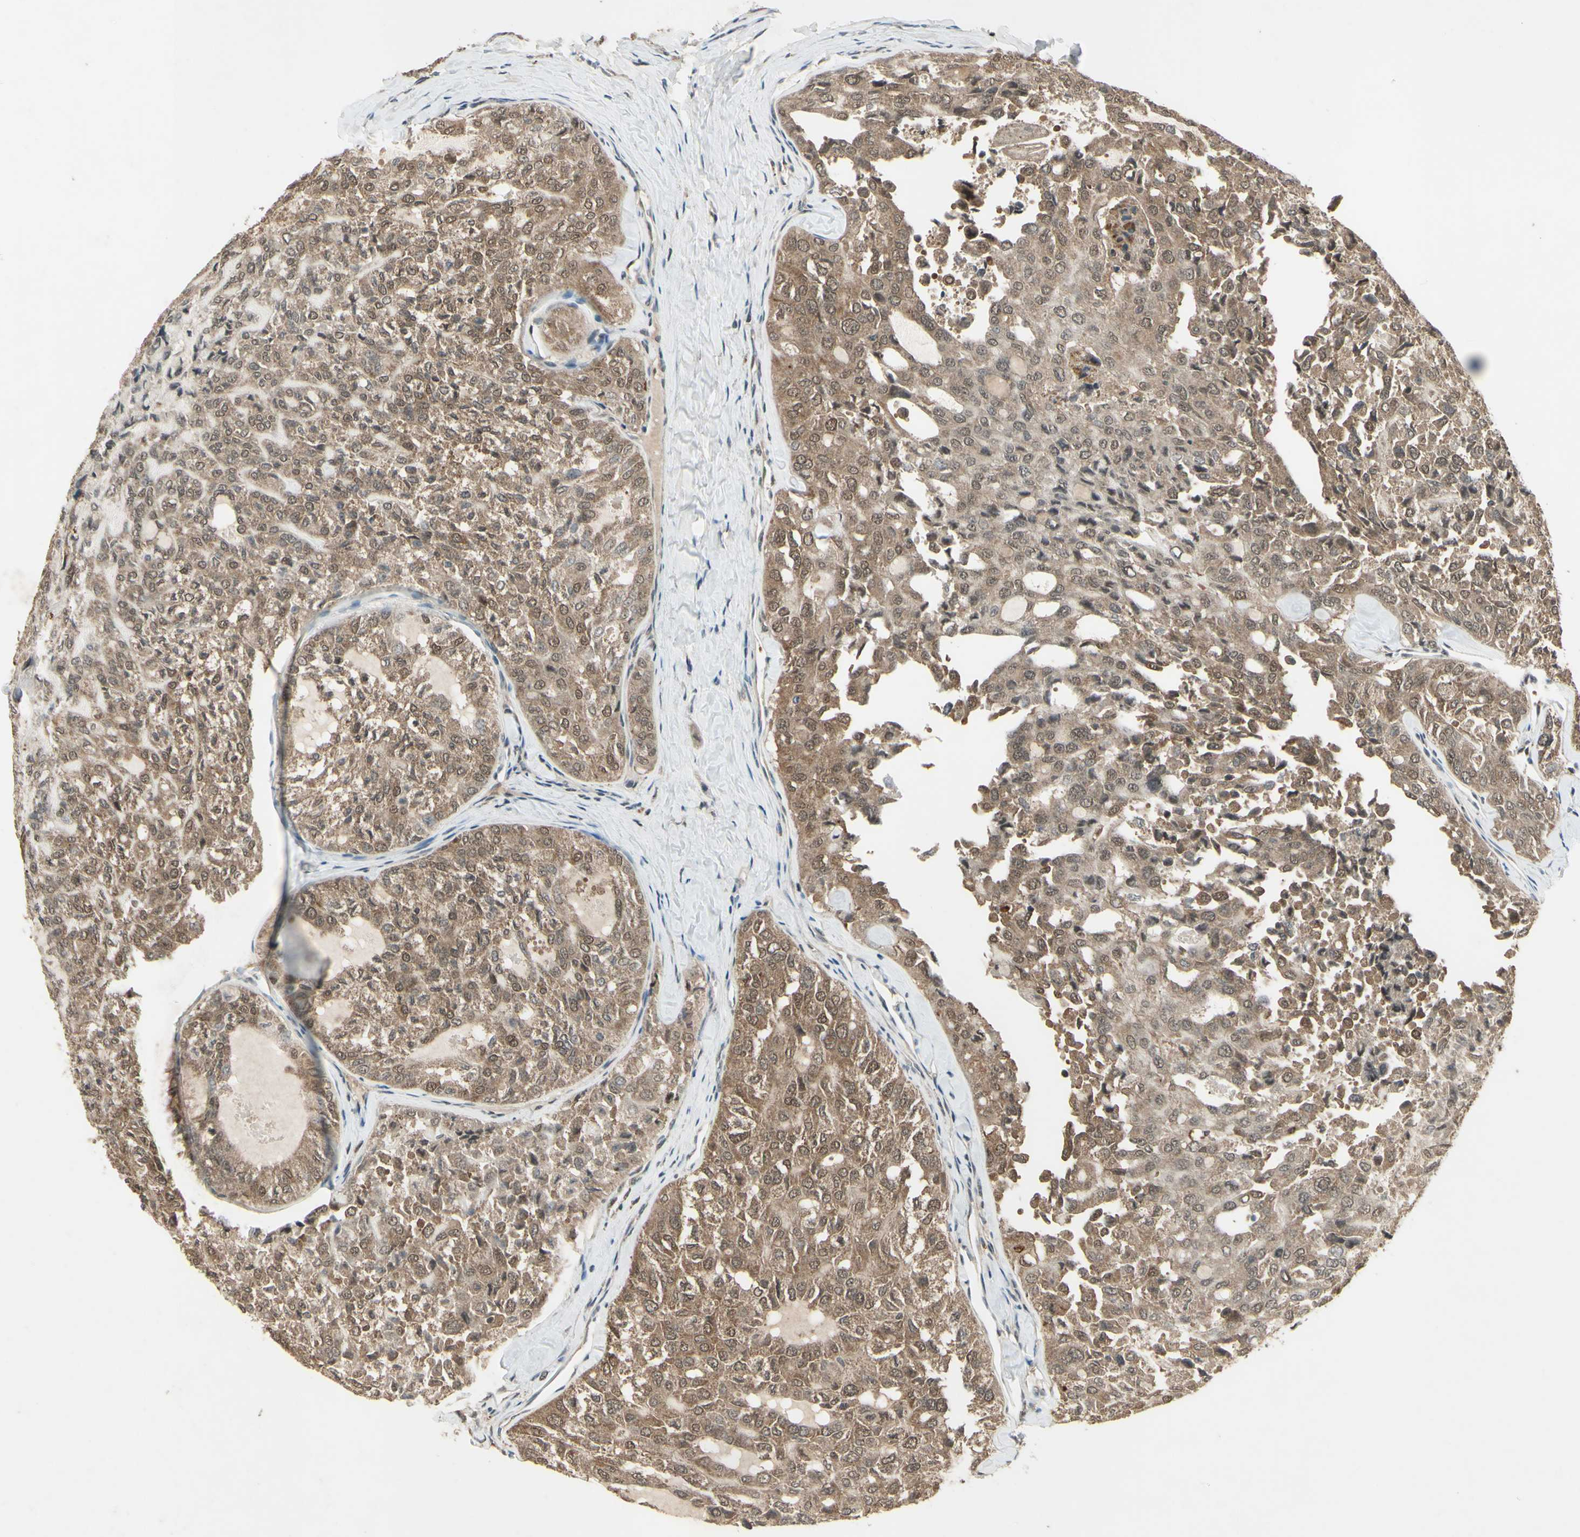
{"staining": {"intensity": "moderate", "quantity": ">75%", "location": "cytoplasmic/membranous"}, "tissue": "thyroid cancer", "cell_type": "Tumor cells", "image_type": "cancer", "snomed": [{"axis": "morphology", "description": "Follicular adenoma carcinoma, NOS"}, {"axis": "topography", "description": "Thyroid gland"}], "caption": "An immunohistochemistry micrograph of neoplastic tissue is shown. Protein staining in brown highlights moderate cytoplasmic/membranous positivity in follicular adenoma carcinoma (thyroid) within tumor cells.", "gene": "PSMD5", "patient": {"sex": "male", "age": 75}}